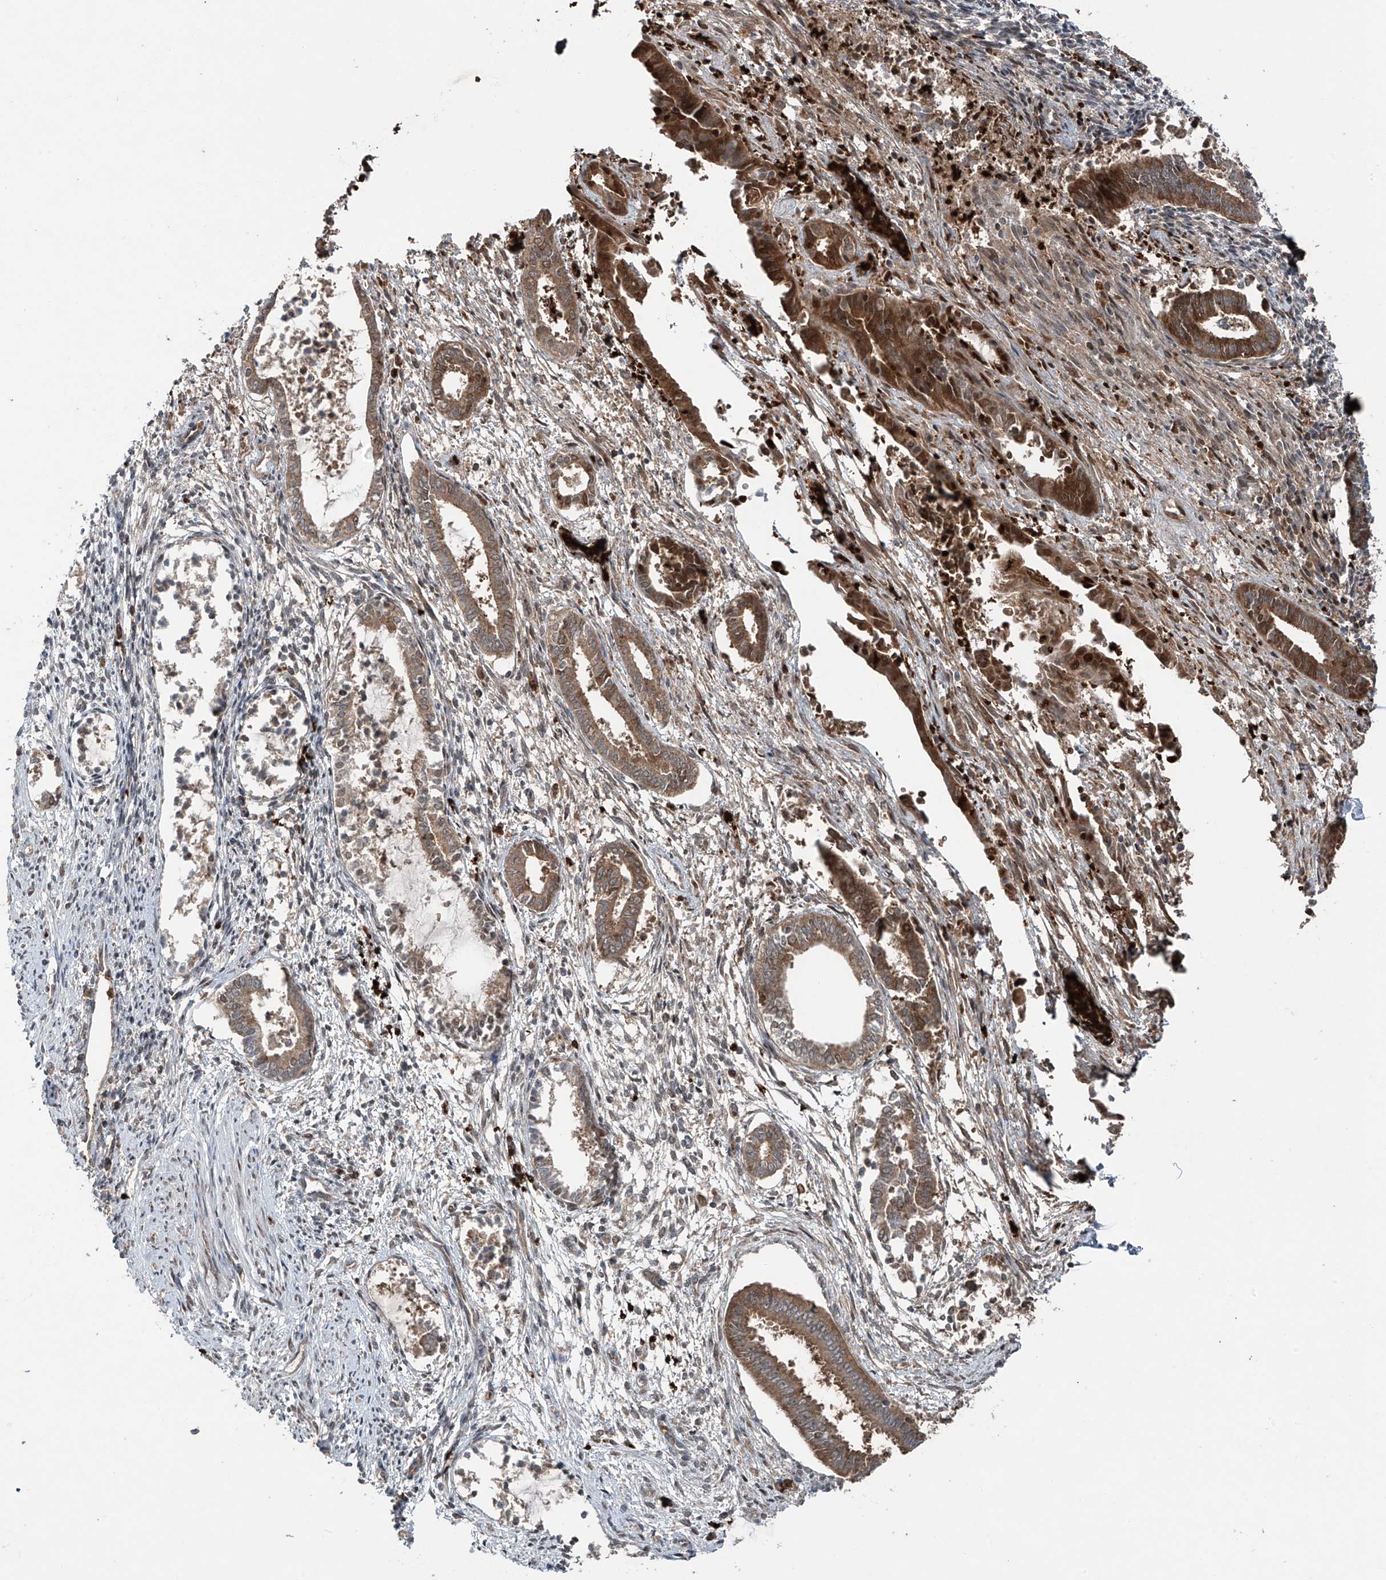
{"staining": {"intensity": "negative", "quantity": "none", "location": "none"}, "tissue": "endometrium", "cell_type": "Cells in endometrial stroma", "image_type": "normal", "snomed": [{"axis": "morphology", "description": "Normal tissue, NOS"}, {"axis": "topography", "description": "Endometrium"}], "caption": "IHC of normal human endometrium demonstrates no staining in cells in endometrial stroma.", "gene": "ZDHHC9", "patient": {"sex": "female", "age": 56}}